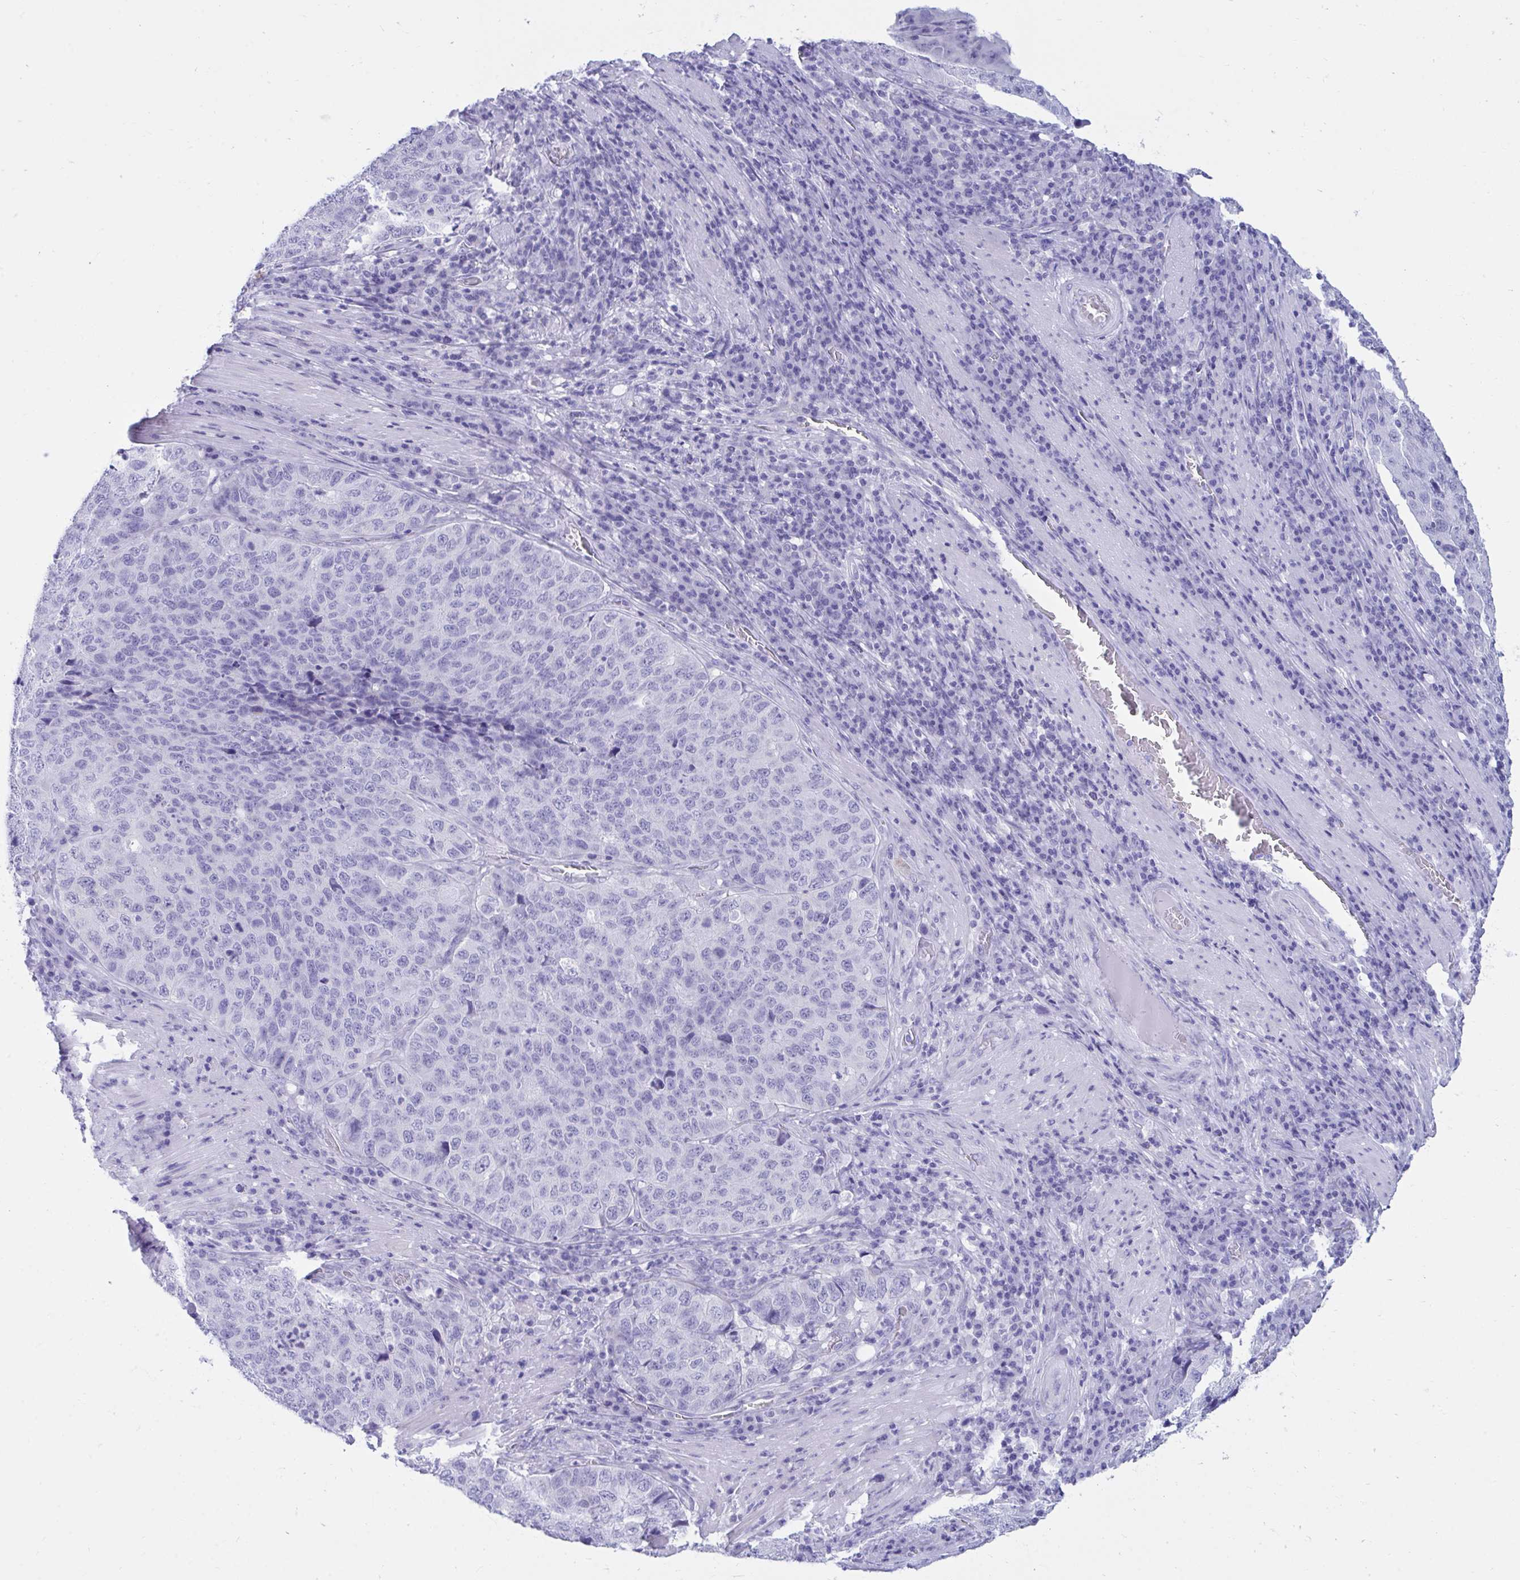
{"staining": {"intensity": "negative", "quantity": "none", "location": "none"}, "tissue": "stomach cancer", "cell_type": "Tumor cells", "image_type": "cancer", "snomed": [{"axis": "morphology", "description": "Adenocarcinoma, NOS"}, {"axis": "topography", "description": "Stomach"}], "caption": "The immunohistochemistry (IHC) micrograph has no significant expression in tumor cells of stomach cancer (adenocarcinoma) tissue.", "gene": "SHISA8", "patient": {"sex": "male", "age": 71}}